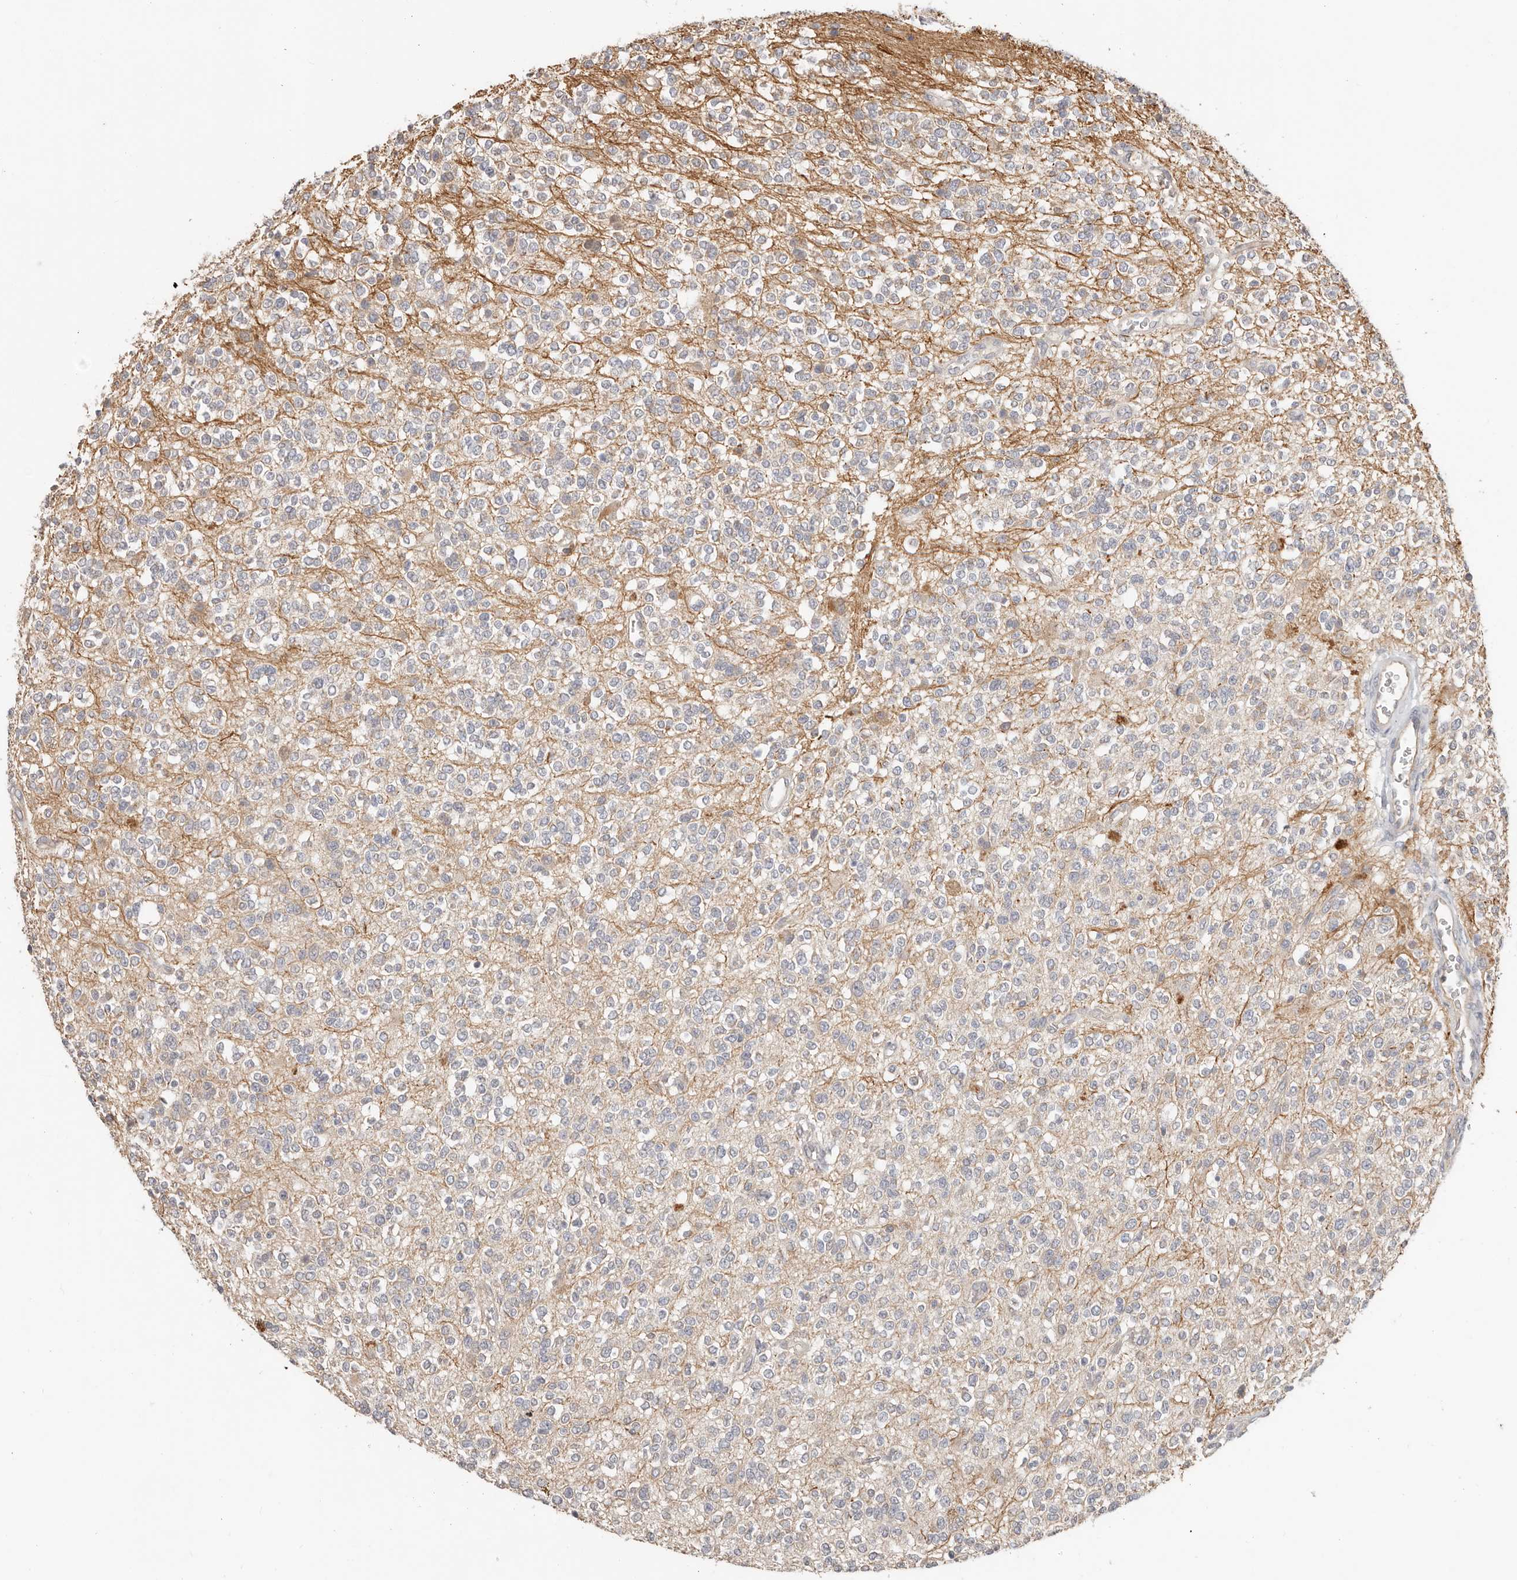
{"staining": {"intensity": "negative", "quantity": "none", "location": "none"}, "tissue": "glioma", "cell_type": "Tumor cells", "image_type": "cancer", "snomed": [{"axis": "morphology", "description": "Glioma, malignant, High grade"}, {"axis": "topography", "description": "Brain"}], "caption": "Human glioma stained for a protein using IHC reveals no positivity in tumor cells.", "gene": "MTFR2", "patient": {"sex": "male", "age": 34}}